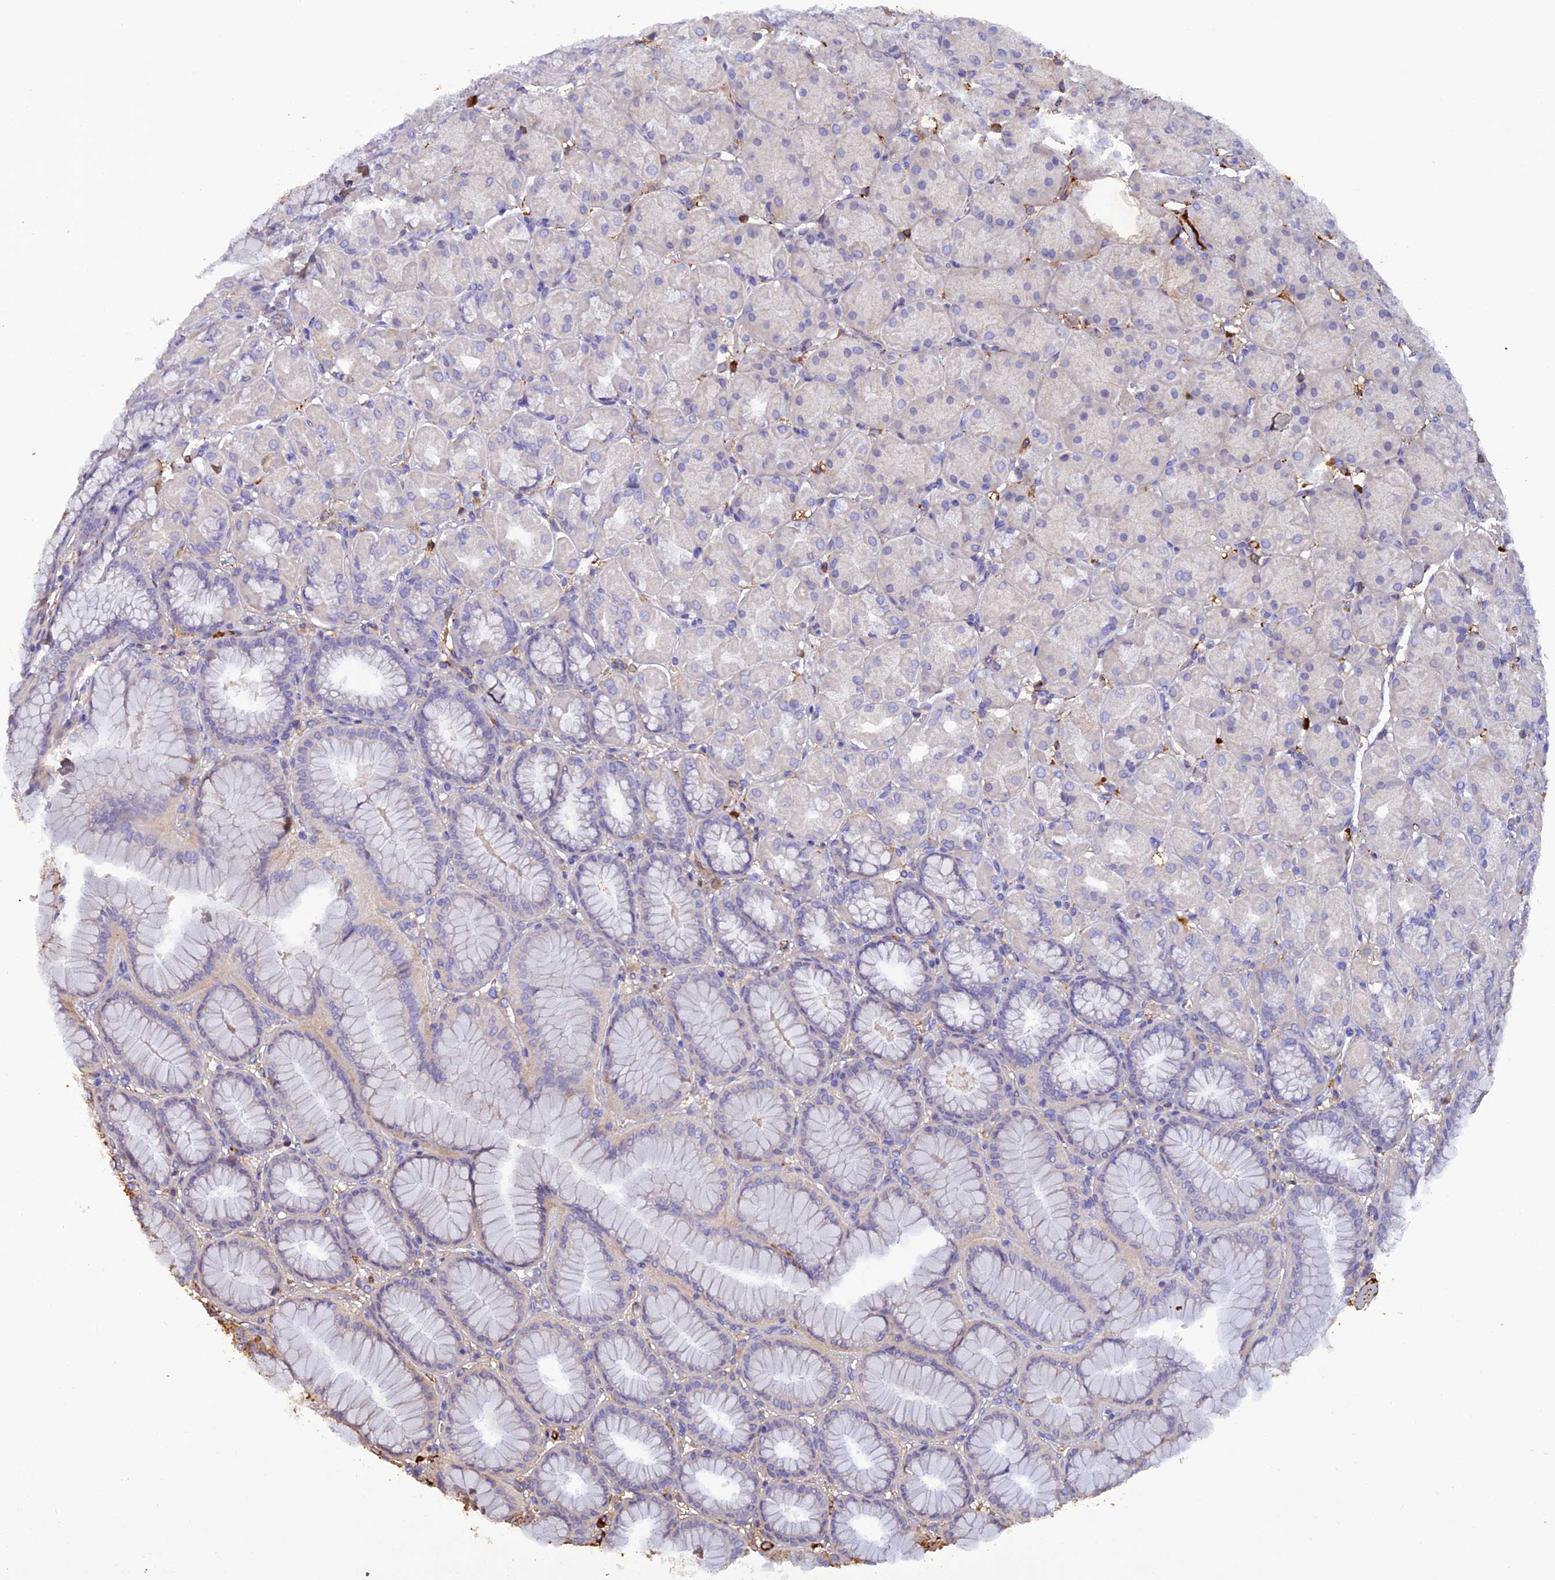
{"staining": {"intensity": "negative", "quantity": "none", "location": "none"}, "tissue": "stomach", "cell_type": "Glandular cells", "image_type": "normal", "snomed": [{"axis": "morphology", "description": "Normal tissue, NOS"}, {"axis": "topography", "description": "Stomach, upper"}], "caption": "The histopathology image displays no staining of glandular cells in normal stomach.", "gene": "PZP", "patient": {"sex": "female", "age": 56}}